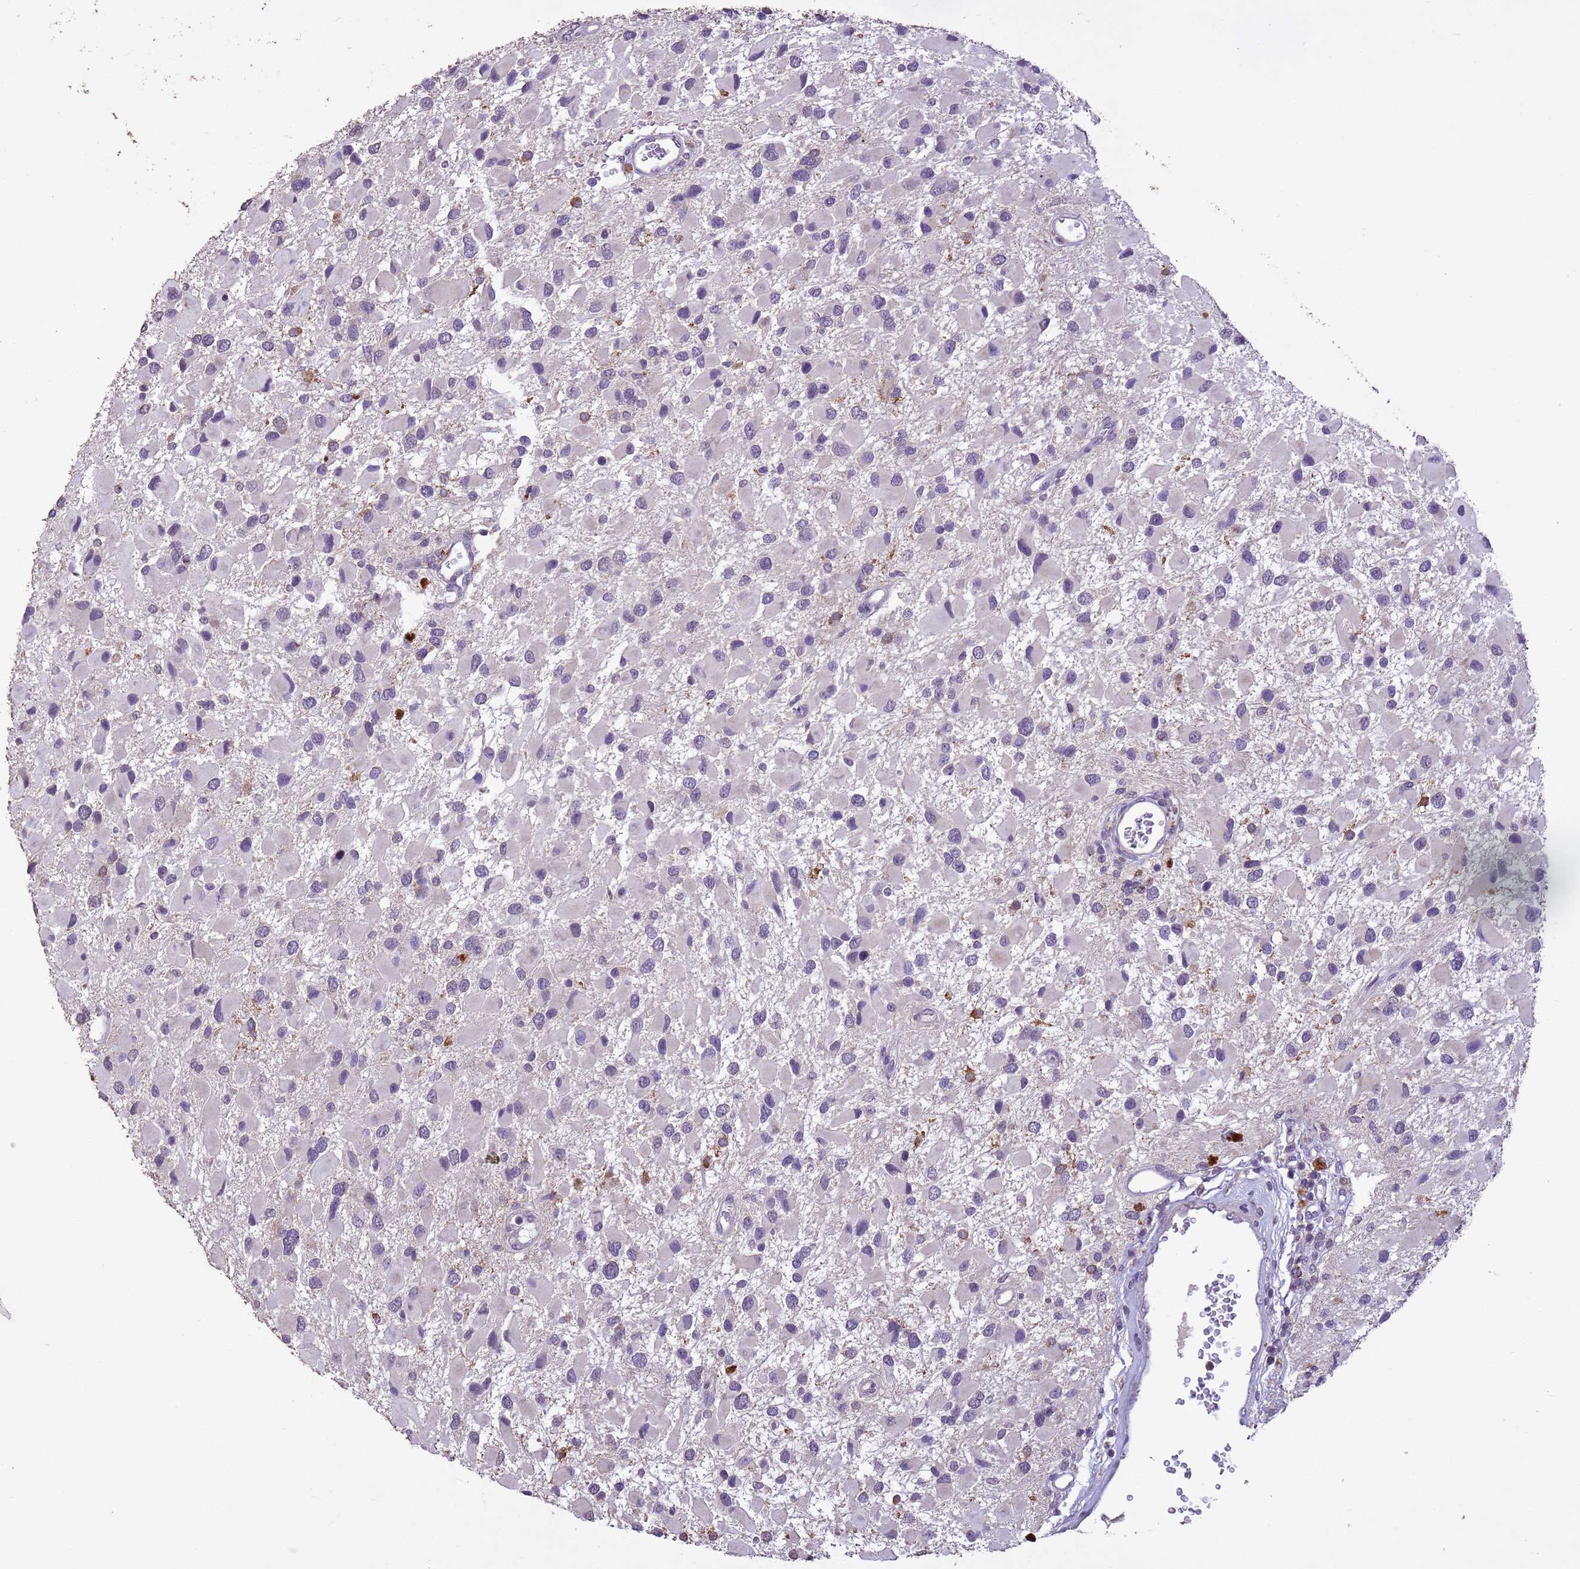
{"staining": {"intensity": "negative", "quantity": "none", "location": "none"}, "tissue": "glioma", "cell_type": "Tumor cells", "image_type": "cancer", "snomed": [{"axis": "morphology", "description": "Glioma, malignant, High grade"}, {"axis": "topography", "description": "Brain"}], "caption": "Micrograph shows no protein expression in tumor cells of glioma tissue.", "gene": "NLRP11", "patient": {"sex": "male", "age": 53}}